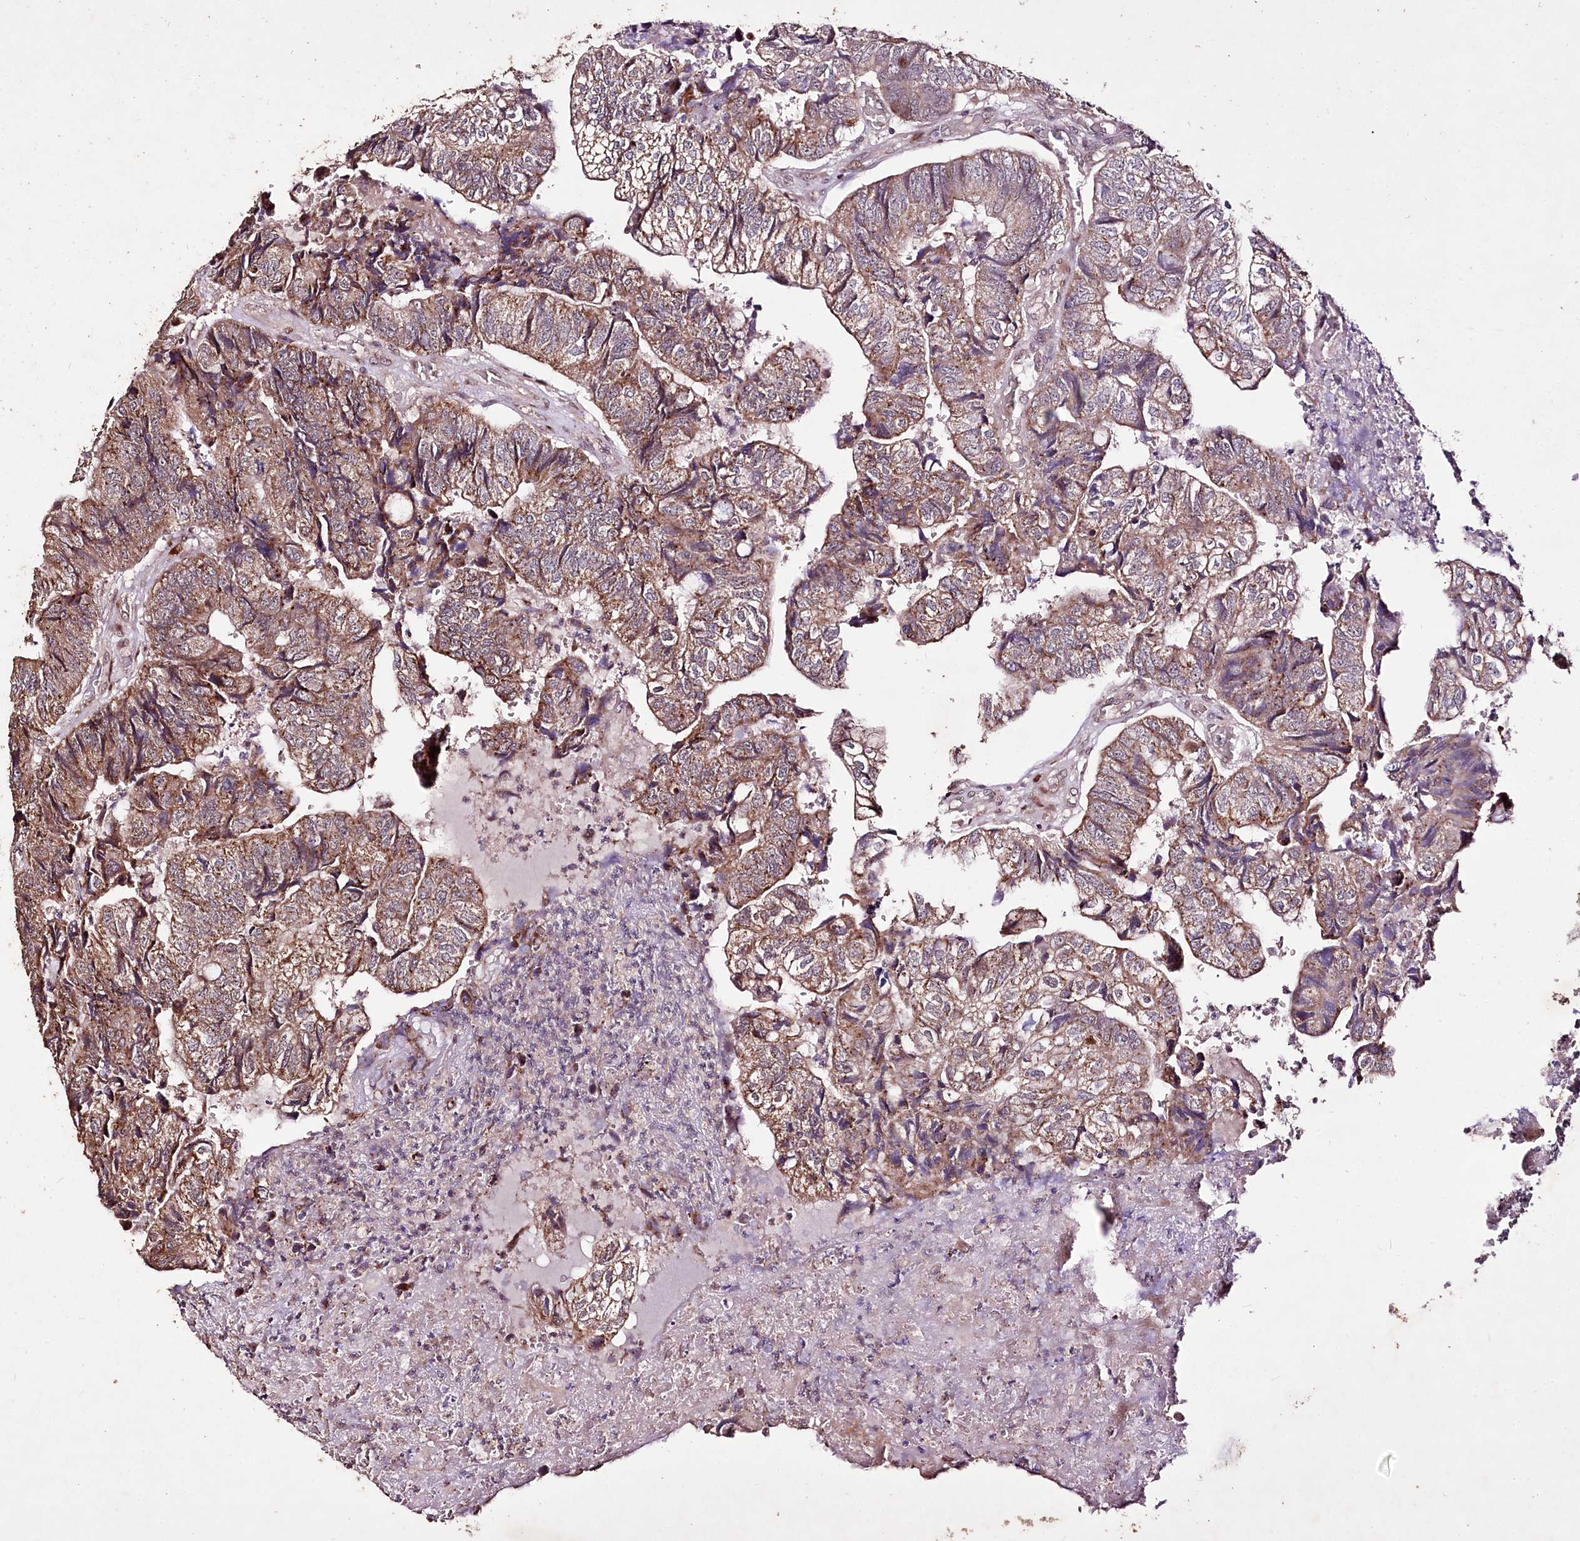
{"staining": {"intensity": "moderate", "quantity": ">75%", "location": "cytoplasmic/membranous"}, "tissue": "colorectal cancer", "cell_type": "Tumor cells", "image_type": "cancer", "snomed": [{"axis": "morphology", "description": "Adenocarcinoma, NOS"}, {"axis": "topography", "description": "Colon"}], "caption": "Brown immunohistochemical staining in colorectal cancer shows moderate cytoplasmic/membranous expression in about >75% of tumor cells.", "gene": "CARD19", "patient": {"sex": "female", "age": 67}}